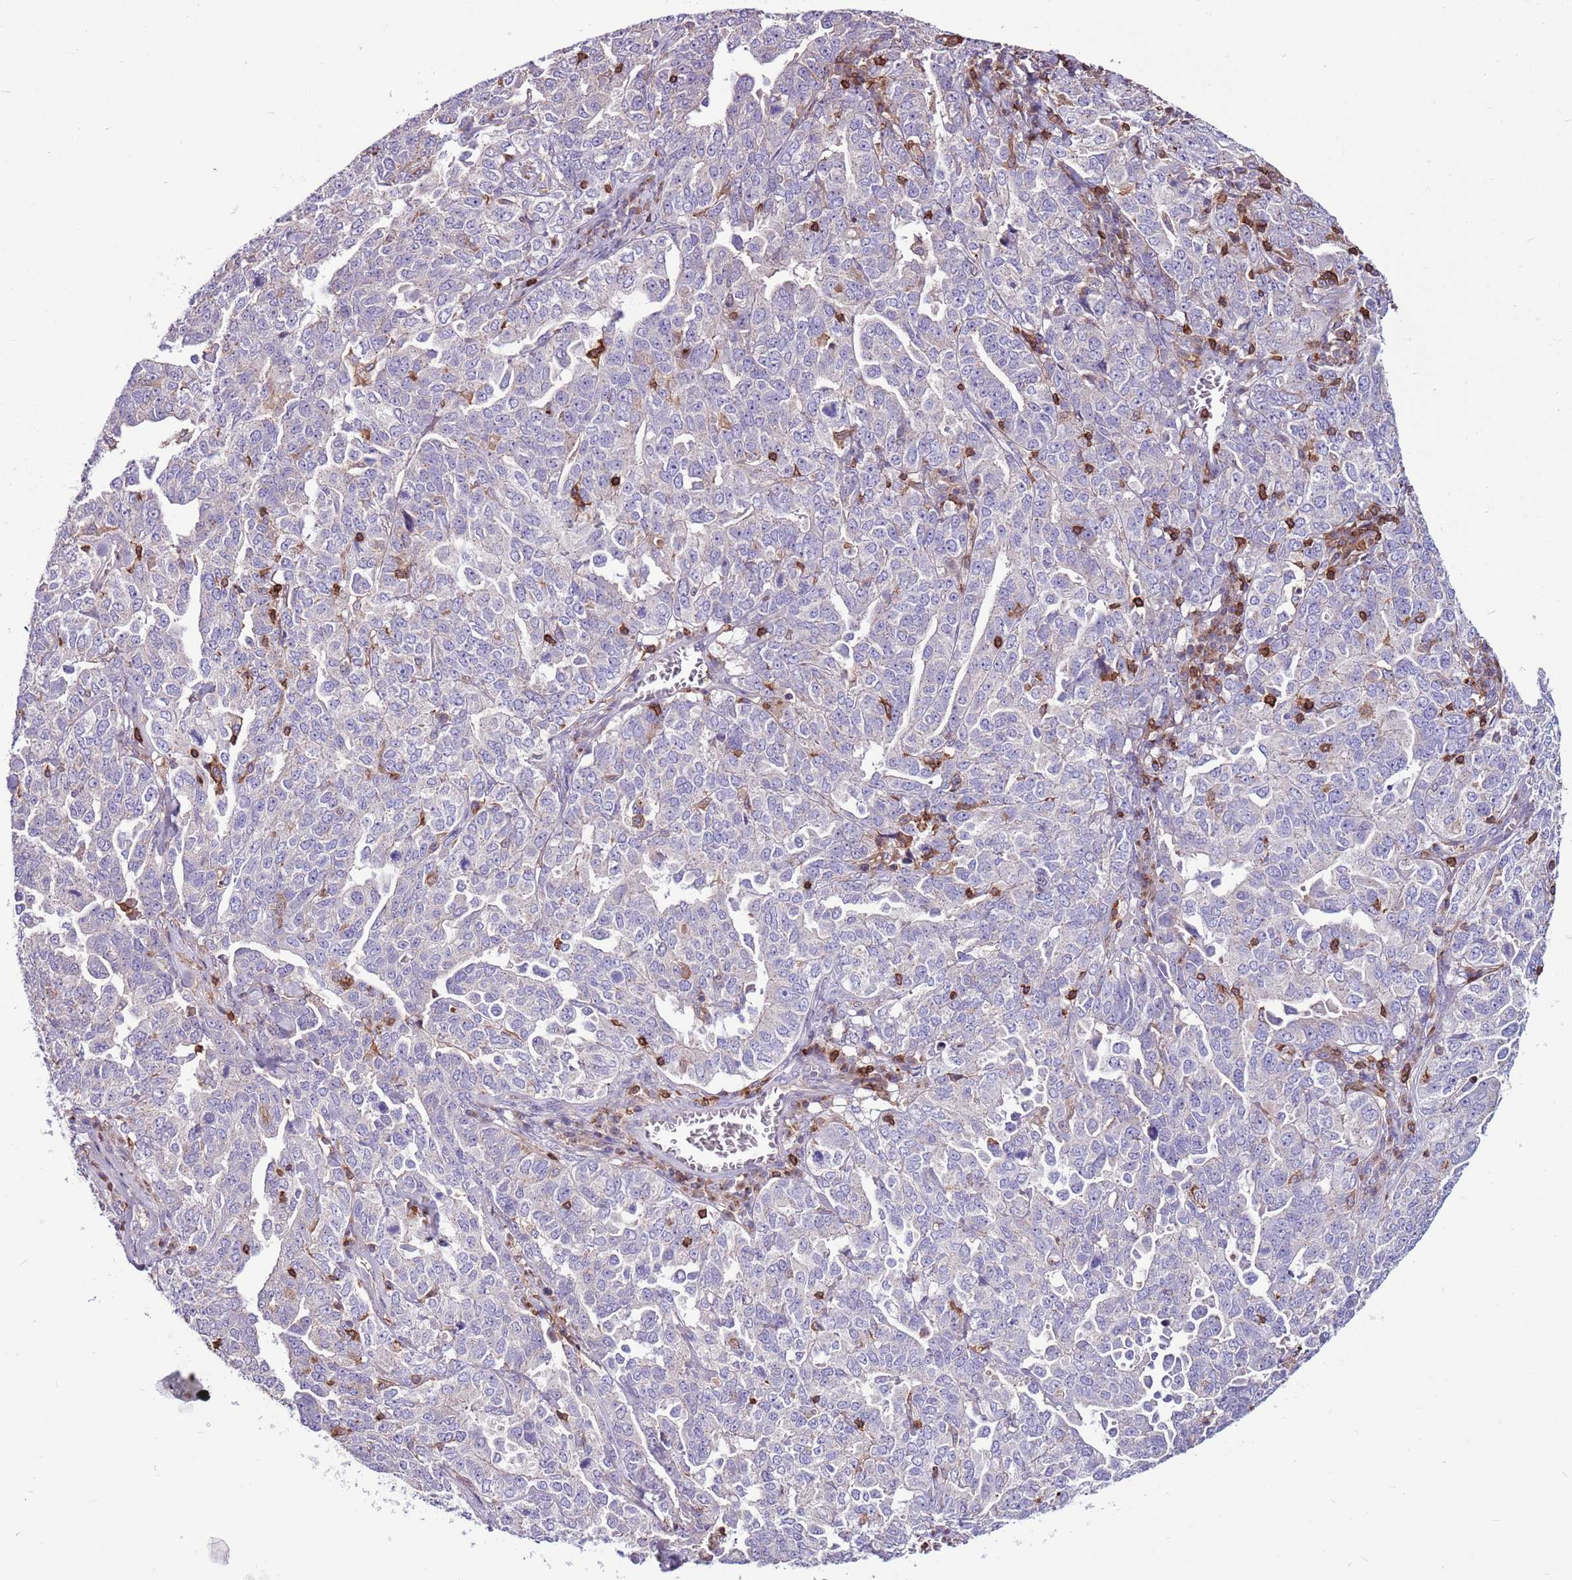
{"staining": {"intensity": "negative", "quantity": "none", "location": "none"}, "tissue": "ovarian cancer", "cell_type": "Tumor cells", "image_type": "cancer", "snomed": [{"axis": "morphology", "description": "Carcinoma, endometroid"}, {"axis": "topography", "description": "Ovary"}], "caption": "The IHC micrograph has no significant positivity in tumor cells of ovarian cancer (endometroid carcinoma) tissue.", "gene": "ZSWIM1", "patient": {"sex": "female", "age": 62}}